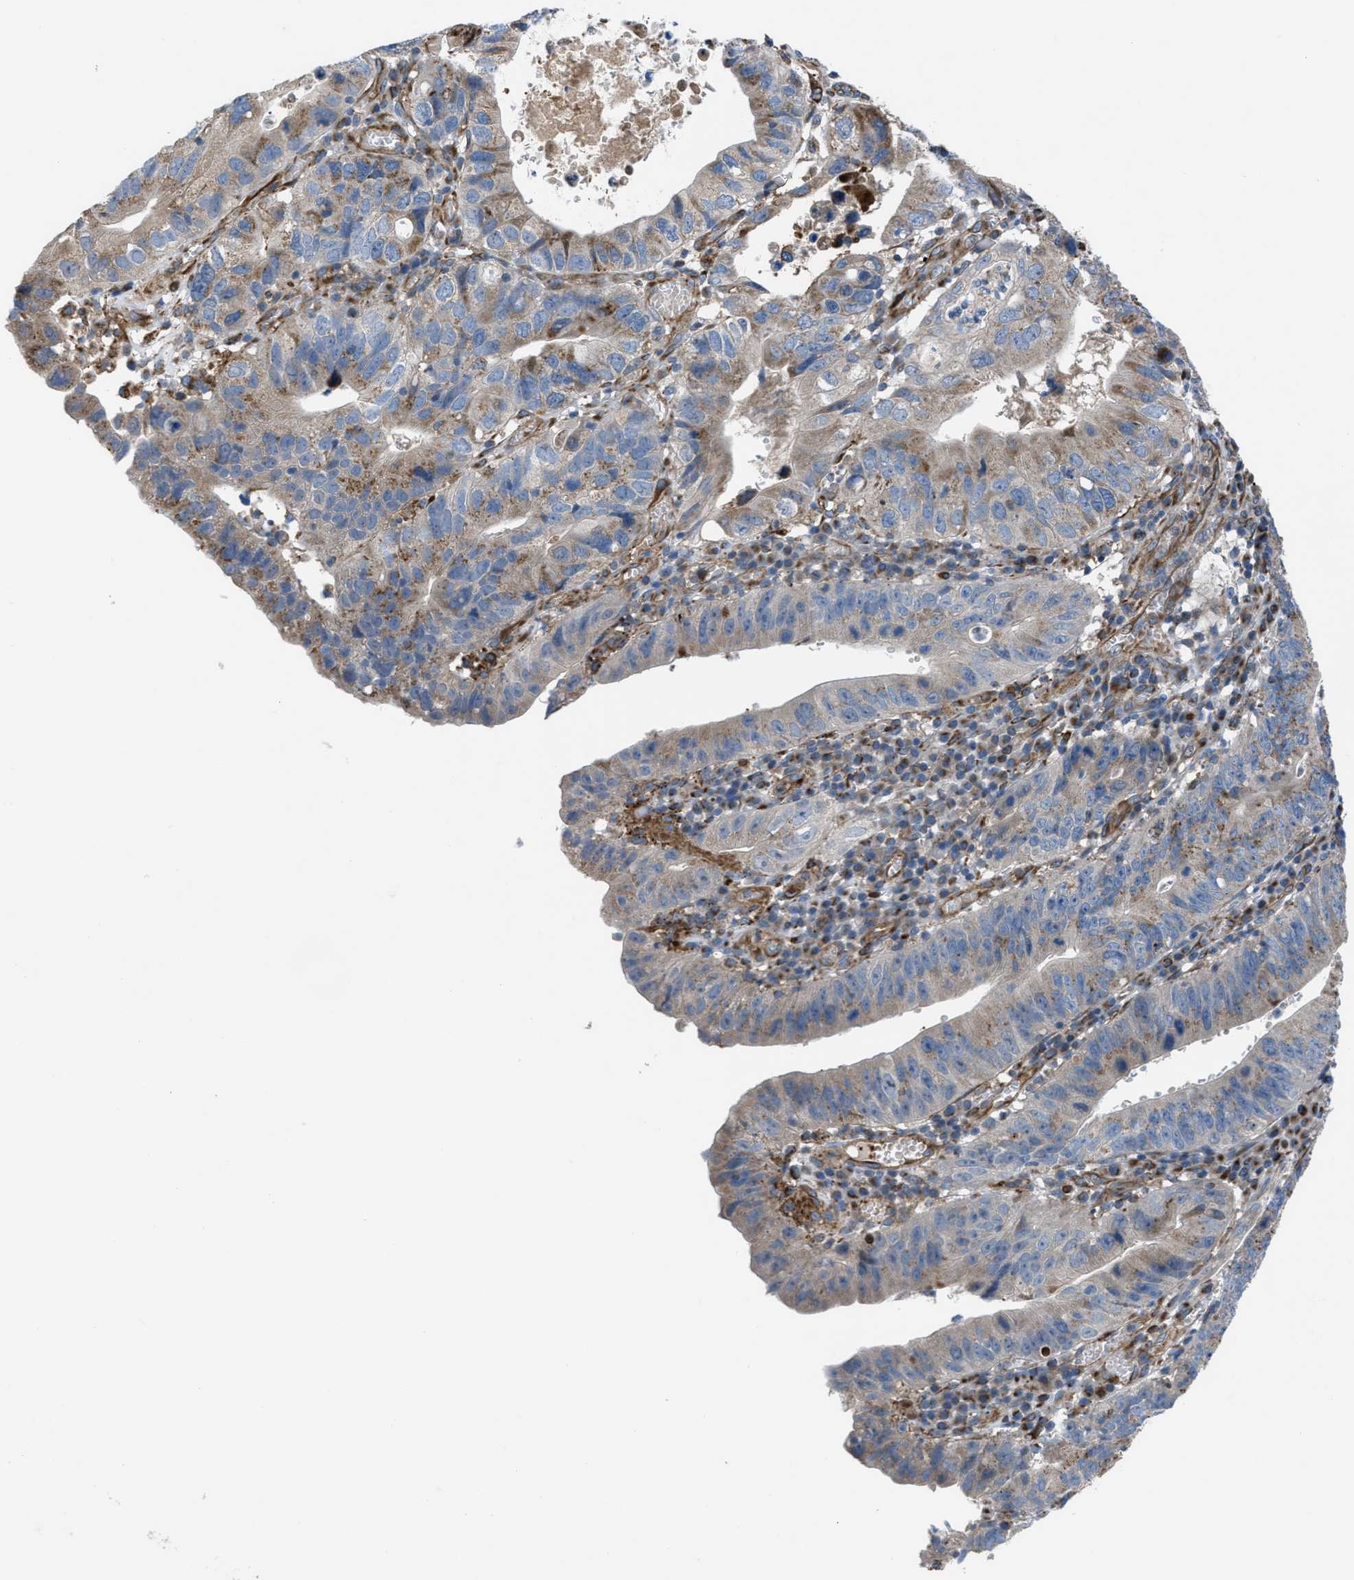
{"staining": {"intensity": "moderate", "quantity": "25%-75%", "location": "cytoplasmic/membranous"}, "tissue": "stomach cancer", "cell_type": "Tumor cells", "image_type": "cancer", "snomed": [{"axis": "morphology", "description": "Adenocarcinoma, NOS"}, {"axis": "topography", "description": "Stomach"}], "caption": "Stomach cancer tissue demonstrates moderate cytoplasmic/membranous positivity in approximately 25%-75% of tumor cells, visualized by immunohistochemistry.", "gene": "SLC6A9", "patient": {"sex": "male", "age": 59}}